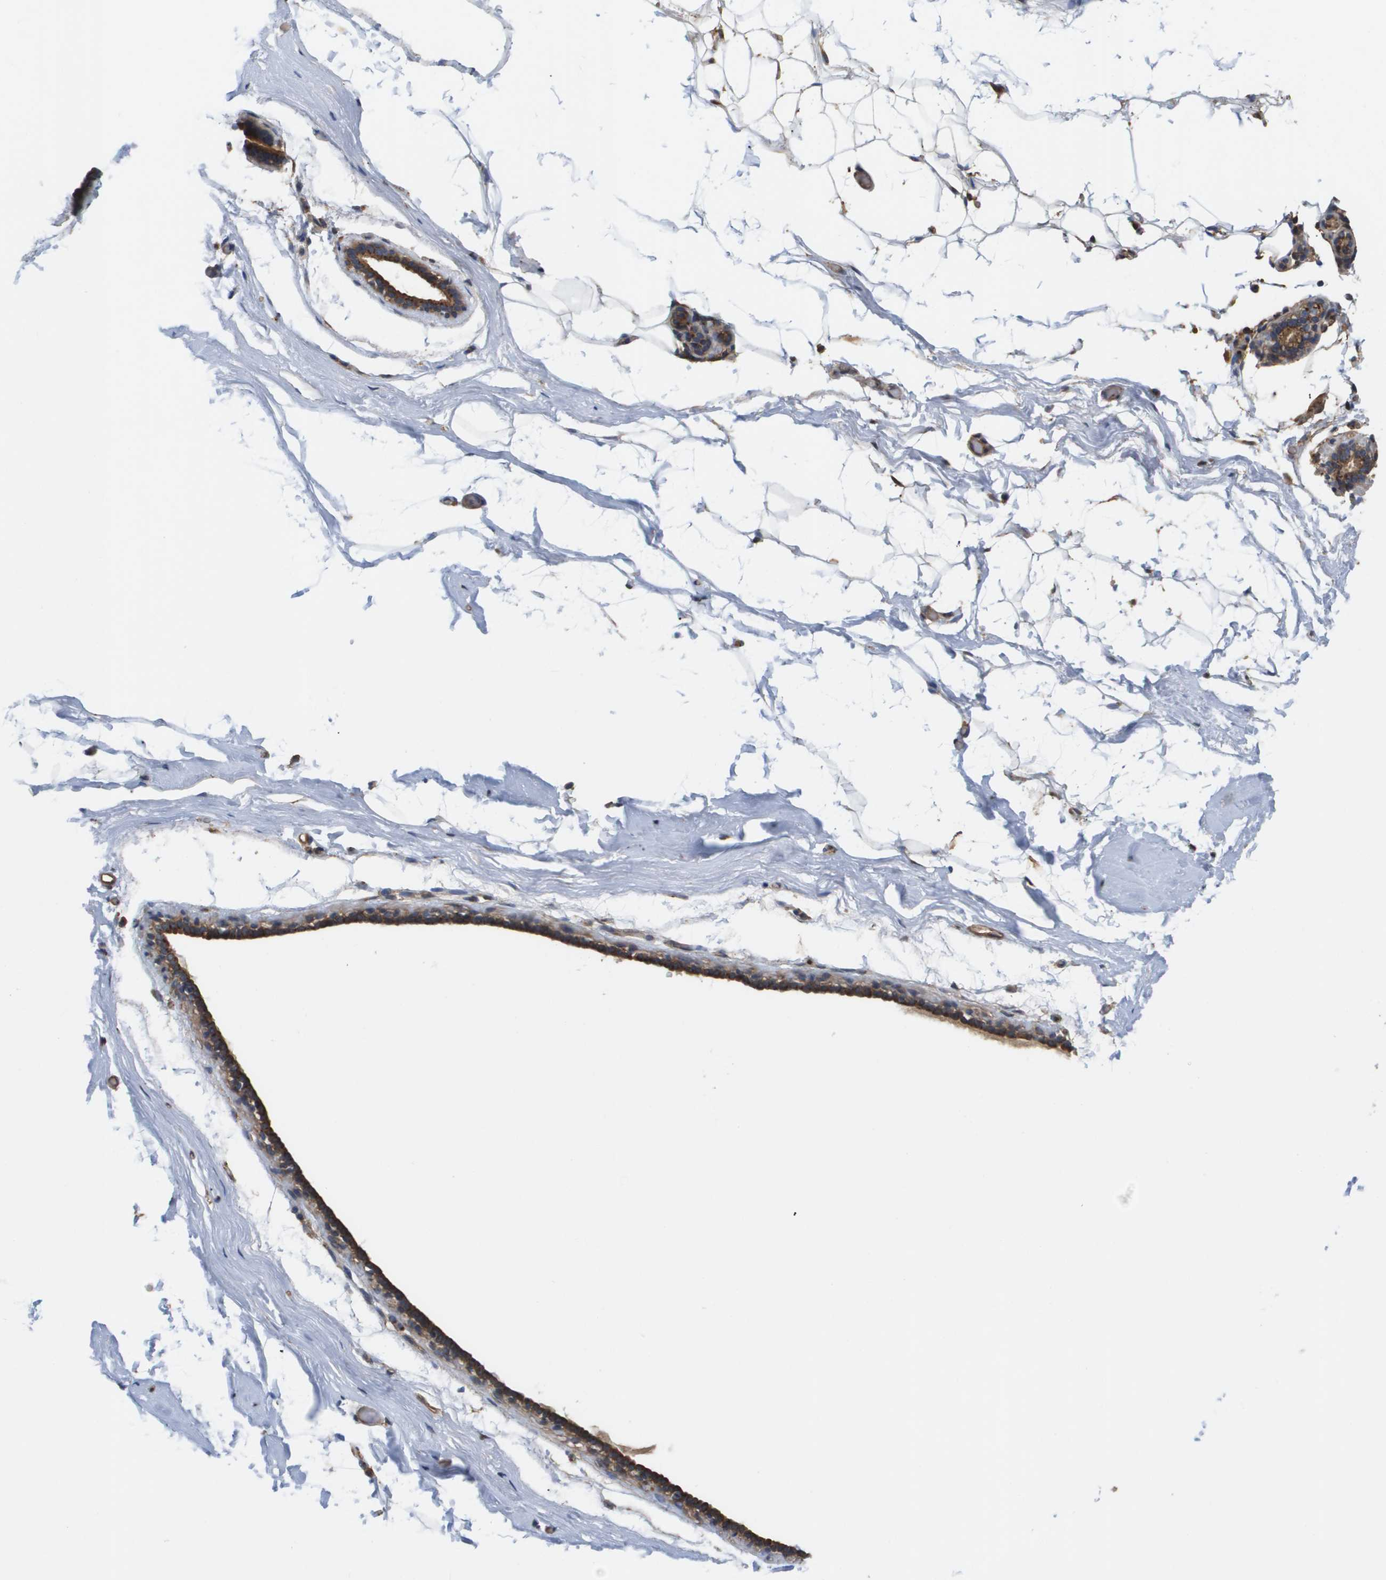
{"staining": {"intensity": "moderate", "quantity": ">75%", "location": "cytoplasmic/membranous"}, "tissue": "adipose tissue", "cell_type": "Adipocytes", "image_type": "normal", "snomed": [{"axis": "morphology", "description": "Normal tissue, NOS"}, {"axis": "topography", "description": "Breast"}, {"axis": "topography", "description": "Soft tissue"}], "caption": "Adipocytes exhibit medium levels of moderate cytoplasmic/membranous expression in approximately >75% of cells in unremarkable adipose tissue.", "gene": "BST2", "patient": {"sex": "female", "age": 75}}